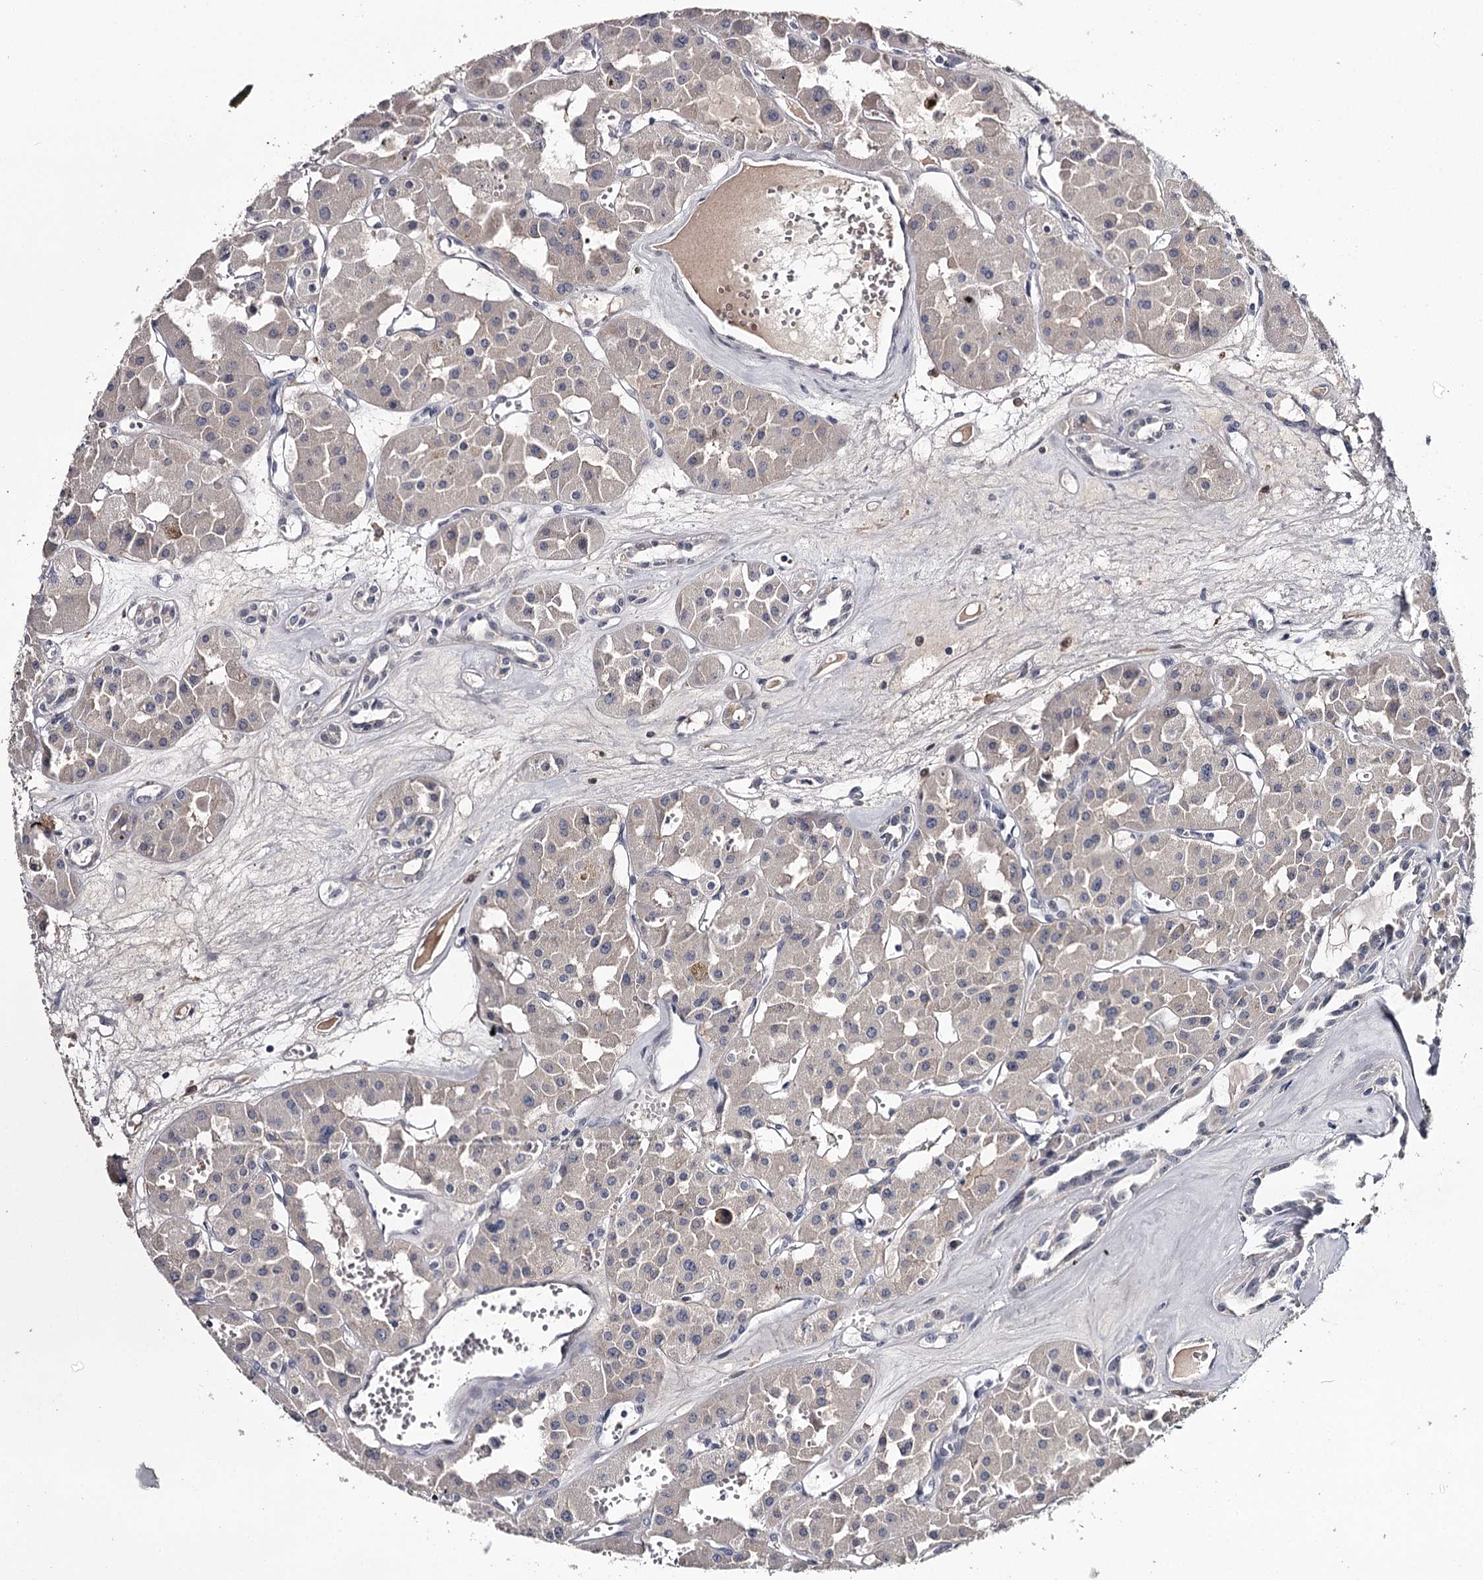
{"staining": {"intensity": "weak", "quantity": "25%-75%", "location": "cytoplasmic/membranous"}, "tissue": "renal cancer", "cell_type": "Tumor cells", "image_type": "cancer", "snomed": [{"axis": "morphology", "description": "Carcinoma, NOS"}, {"axis": "topography", "description": "Kidney"}], "caption": "The image reveals immunohistochemical staining of renal carcinoma. There is weak cytoplasmic/membranous positivity is seen in about 25%-75% of tumor cells. (Brightfield microscopy of DAB IHC at high magnification).", "gene": "FDXACB1", "patient": {"sex": "female", "age": 75}}